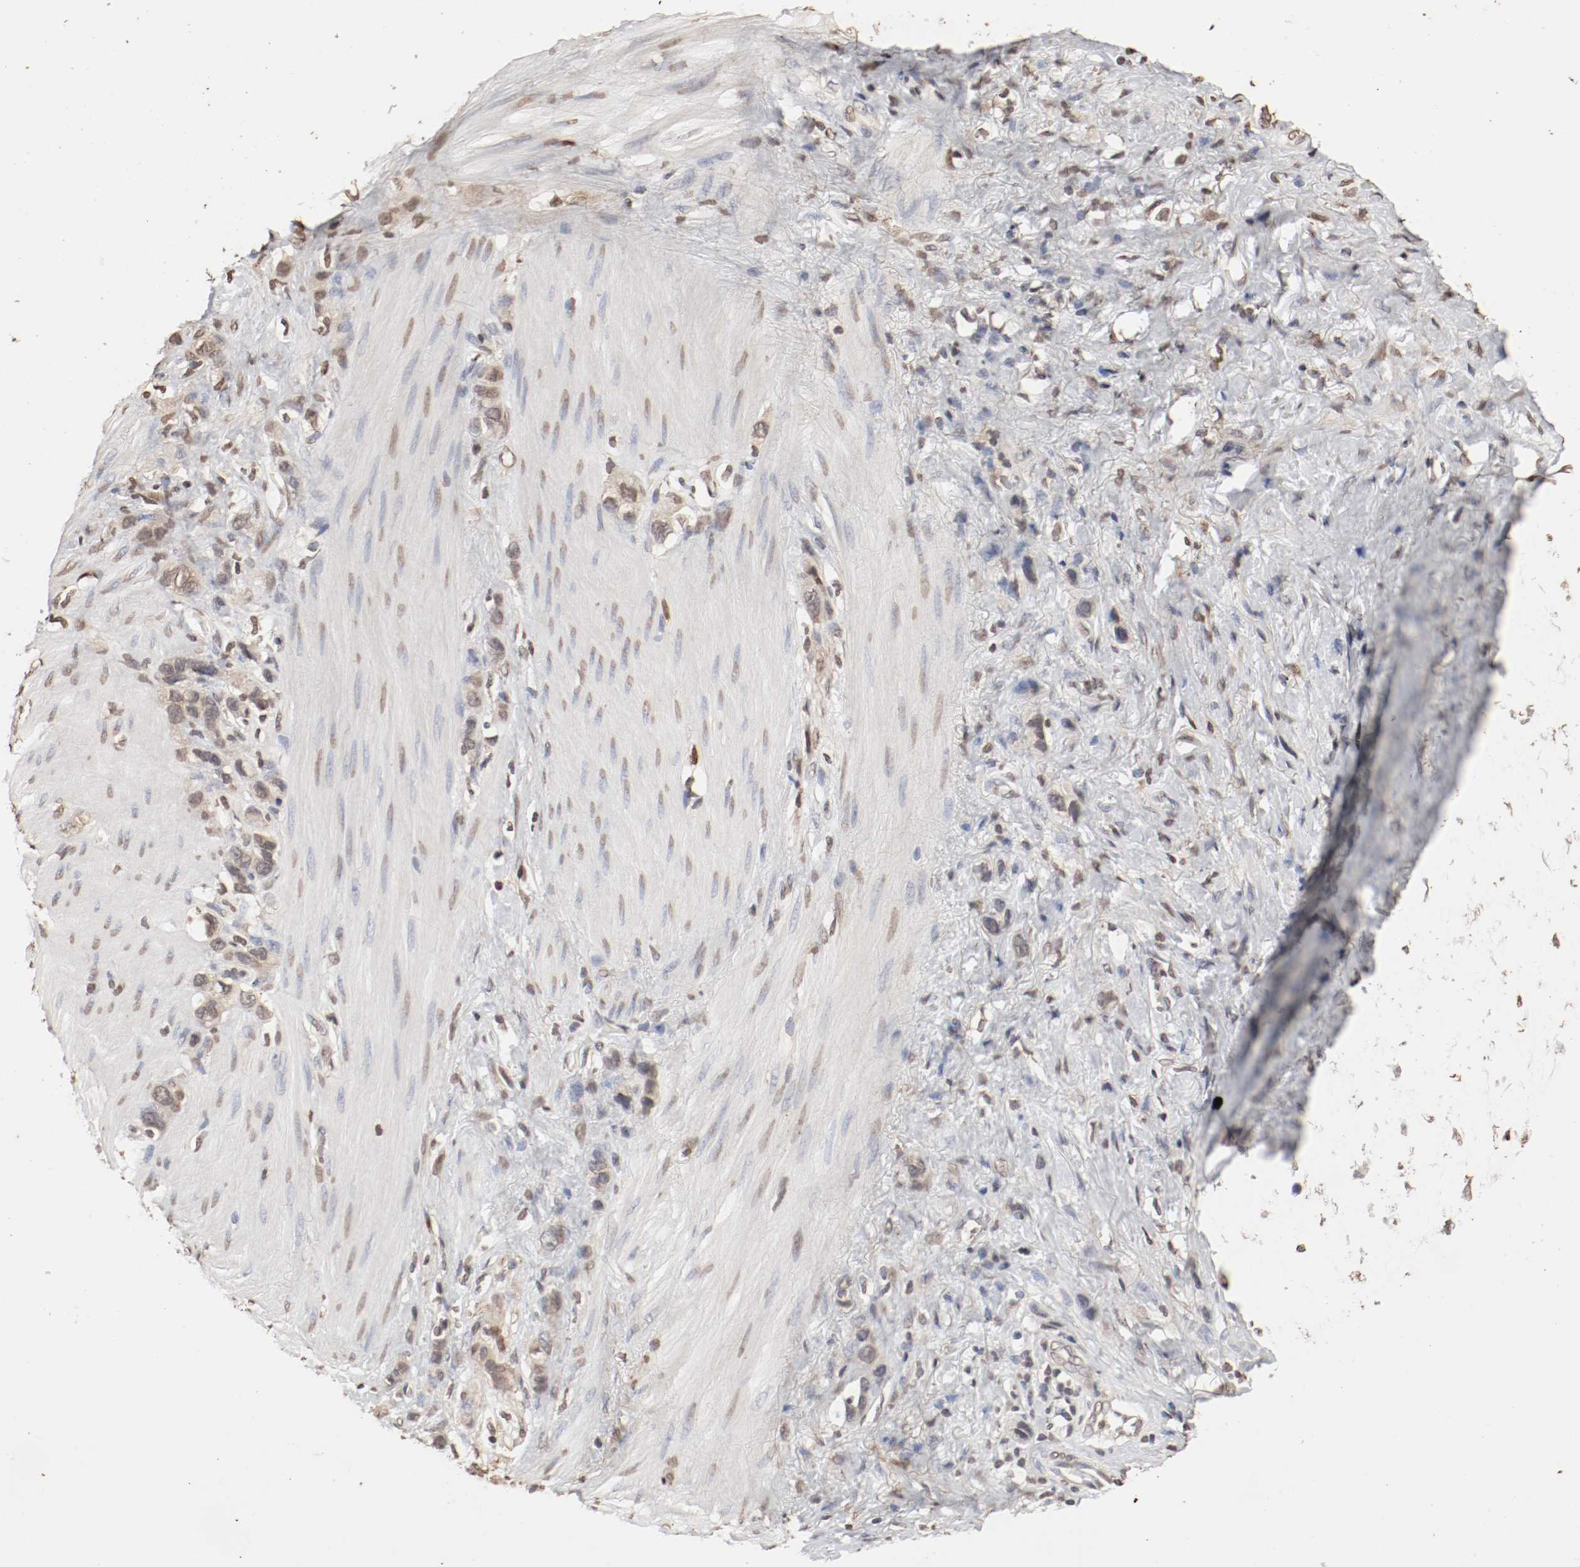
{"staining": {"intensity": "weak", "quantity": "25%-75%", "location": "cytoplasmic/membranous,nuclear"}, "tissue": "stomach cancer", "cell_type": "Tumor cells", "image_type": "cancer", "snomed": [{"axis": "morphology", "description": "Normal tissue, NOS"}, {"axis": "morphology", "description": "Adenocarcinoma, NOS"}, {"axis": "morphology", "description": "Adenocarcinoma, High grade"}, {"axis": "topography", "description": "Stomach, upper"}, {"axis": "topography", "description": "Stomach"}], "caption": "Immunohistochemistry (IHC) (DAB) staining of stomach adenocarcinoma (high-grade) reveals weak cytoplasmic/membranous and nuclear protein staining in about 25%-75% of tumor cells.", "gene": "WASL", "patient": {"sex": "female", "age": 65}}